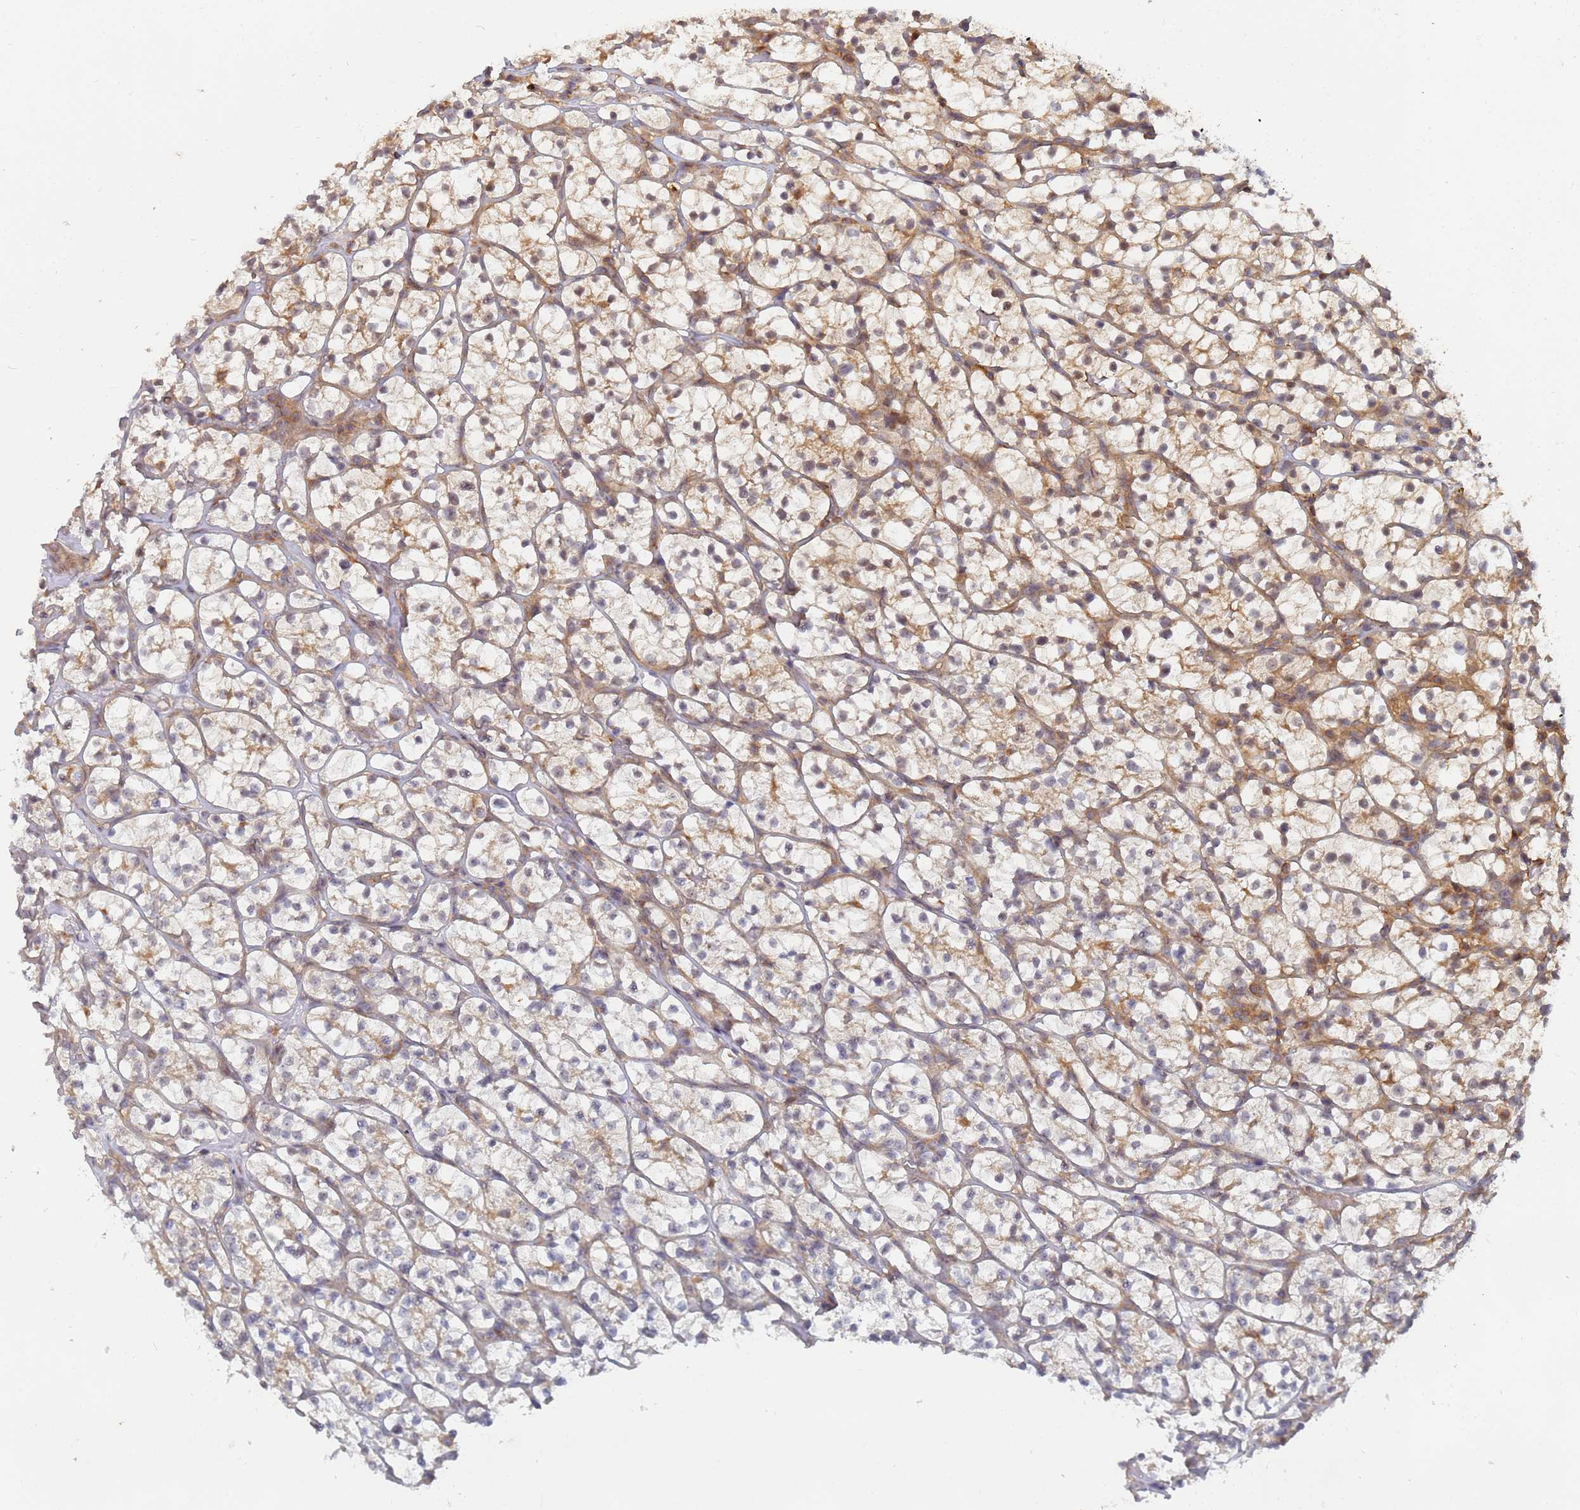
{"staining": {"intensity": "weak", "quantity": ">75%", "location": "cytoplasmic/membranous"}, "tissue": "renal cancer", "cell_type": "Tumor cells", "image_type": "cancer", "snomed": [{"axis": "morphology", "description": "Adenocarcinoma, NOS"}, {"axis": "topography", "description": "Kidney"}], "caption": "Immunohistochemical staining of adenocarcinoma (renal) demonstrates low levels of weak cytoplasmic/membranous protein expression in about >75% of tumor cells. Nuclei are stained in blue.", "gene": "SHARPIN", "patient": {"sex": "female", "age": 64}}